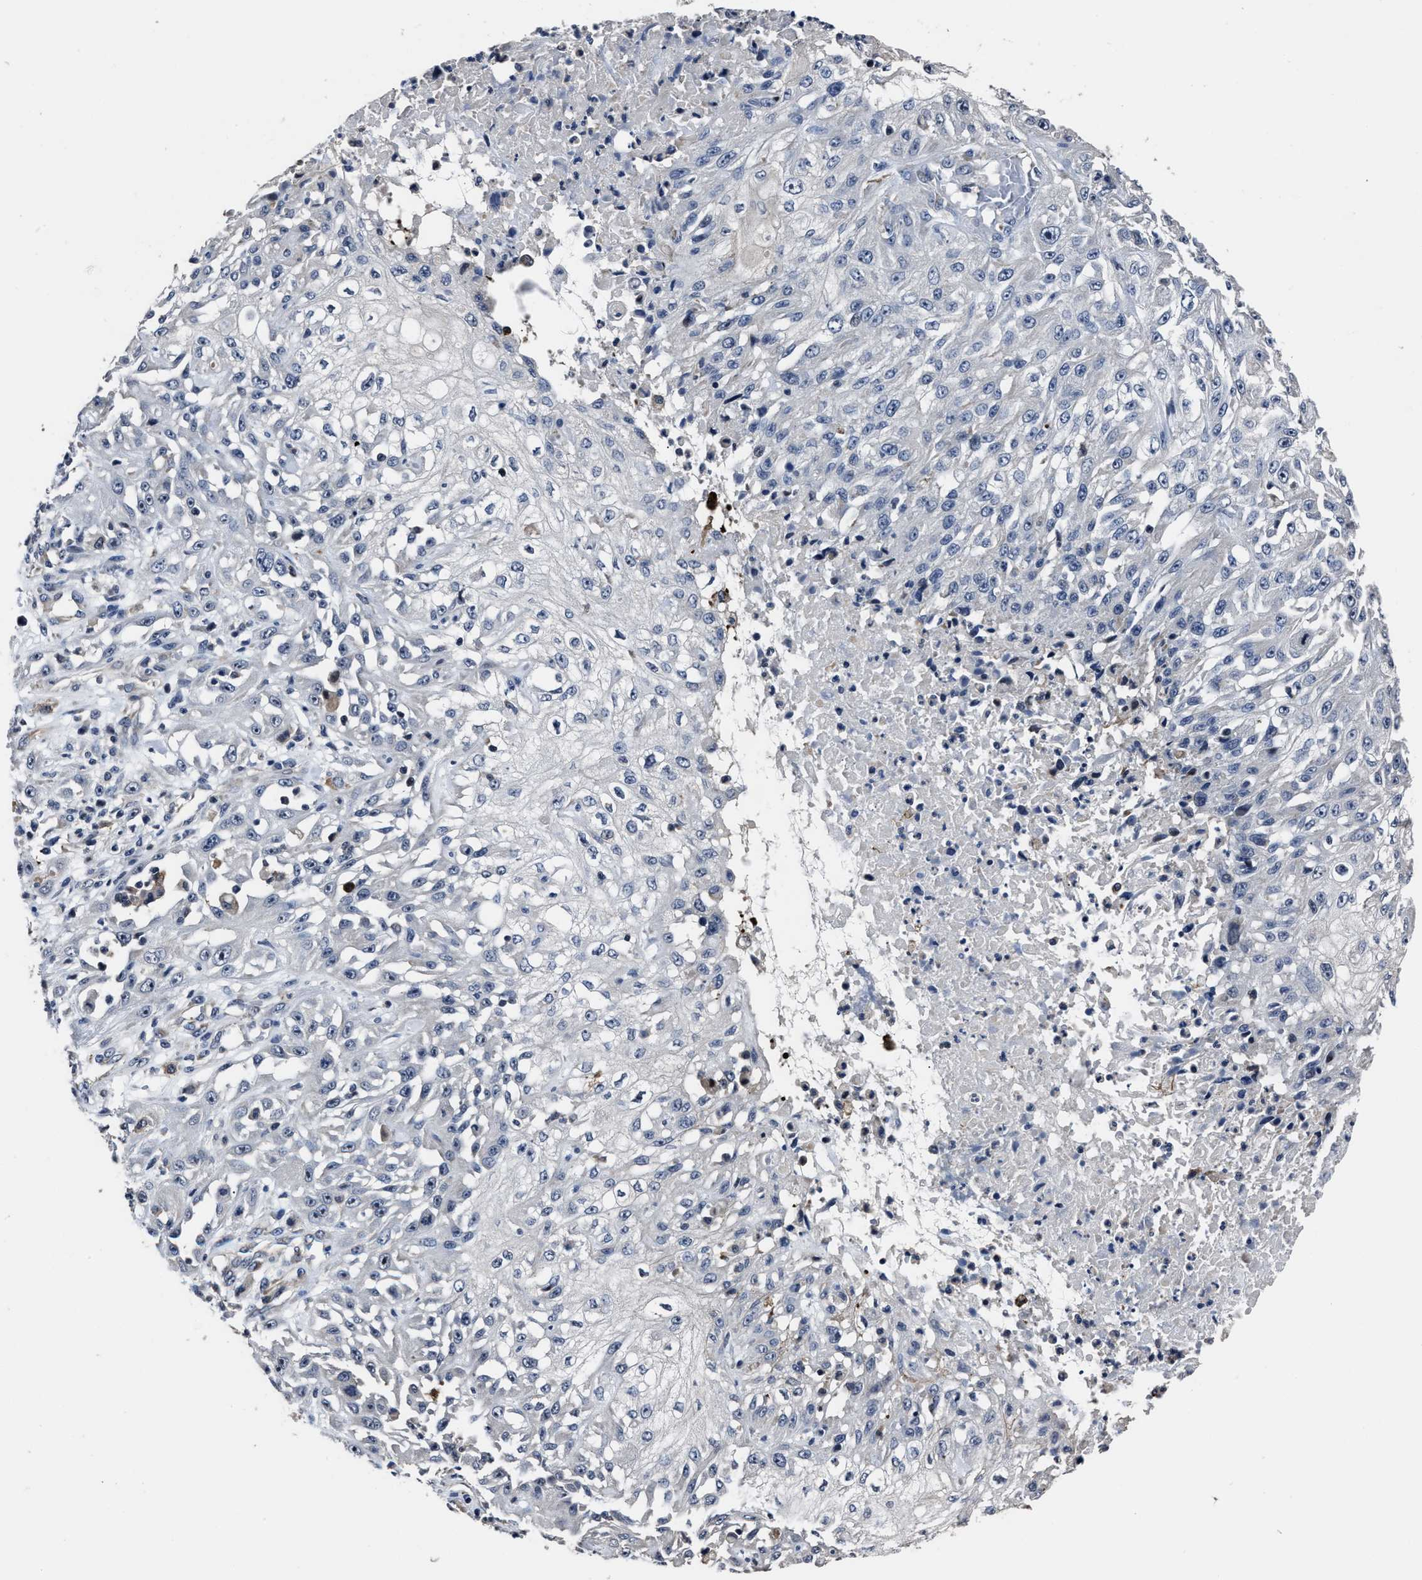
{"staining": {"intensity": "negative", "quantity": "none", "location": "none"}, "tissue": "skin cancer", "cell_type": "Tumor cells", "image_type": "cancer", "snomed": [{"axis": "morphology", "description": "Squamous cell carcinoma, NOS"}, {"axis": "morphology", "description": "Squamous cell carcinoma, metastatic, NOS"}, {"axis": "topography", "description": "Skin"}, {"axis": "topography", "description": "Lymph node"}], "caption": "Immunohistochemical staining of skin cancer exhibits no significant expression in tumor cells.", "gene": "RSBN1L", "patient": {"sex": "male", "age": 75}}